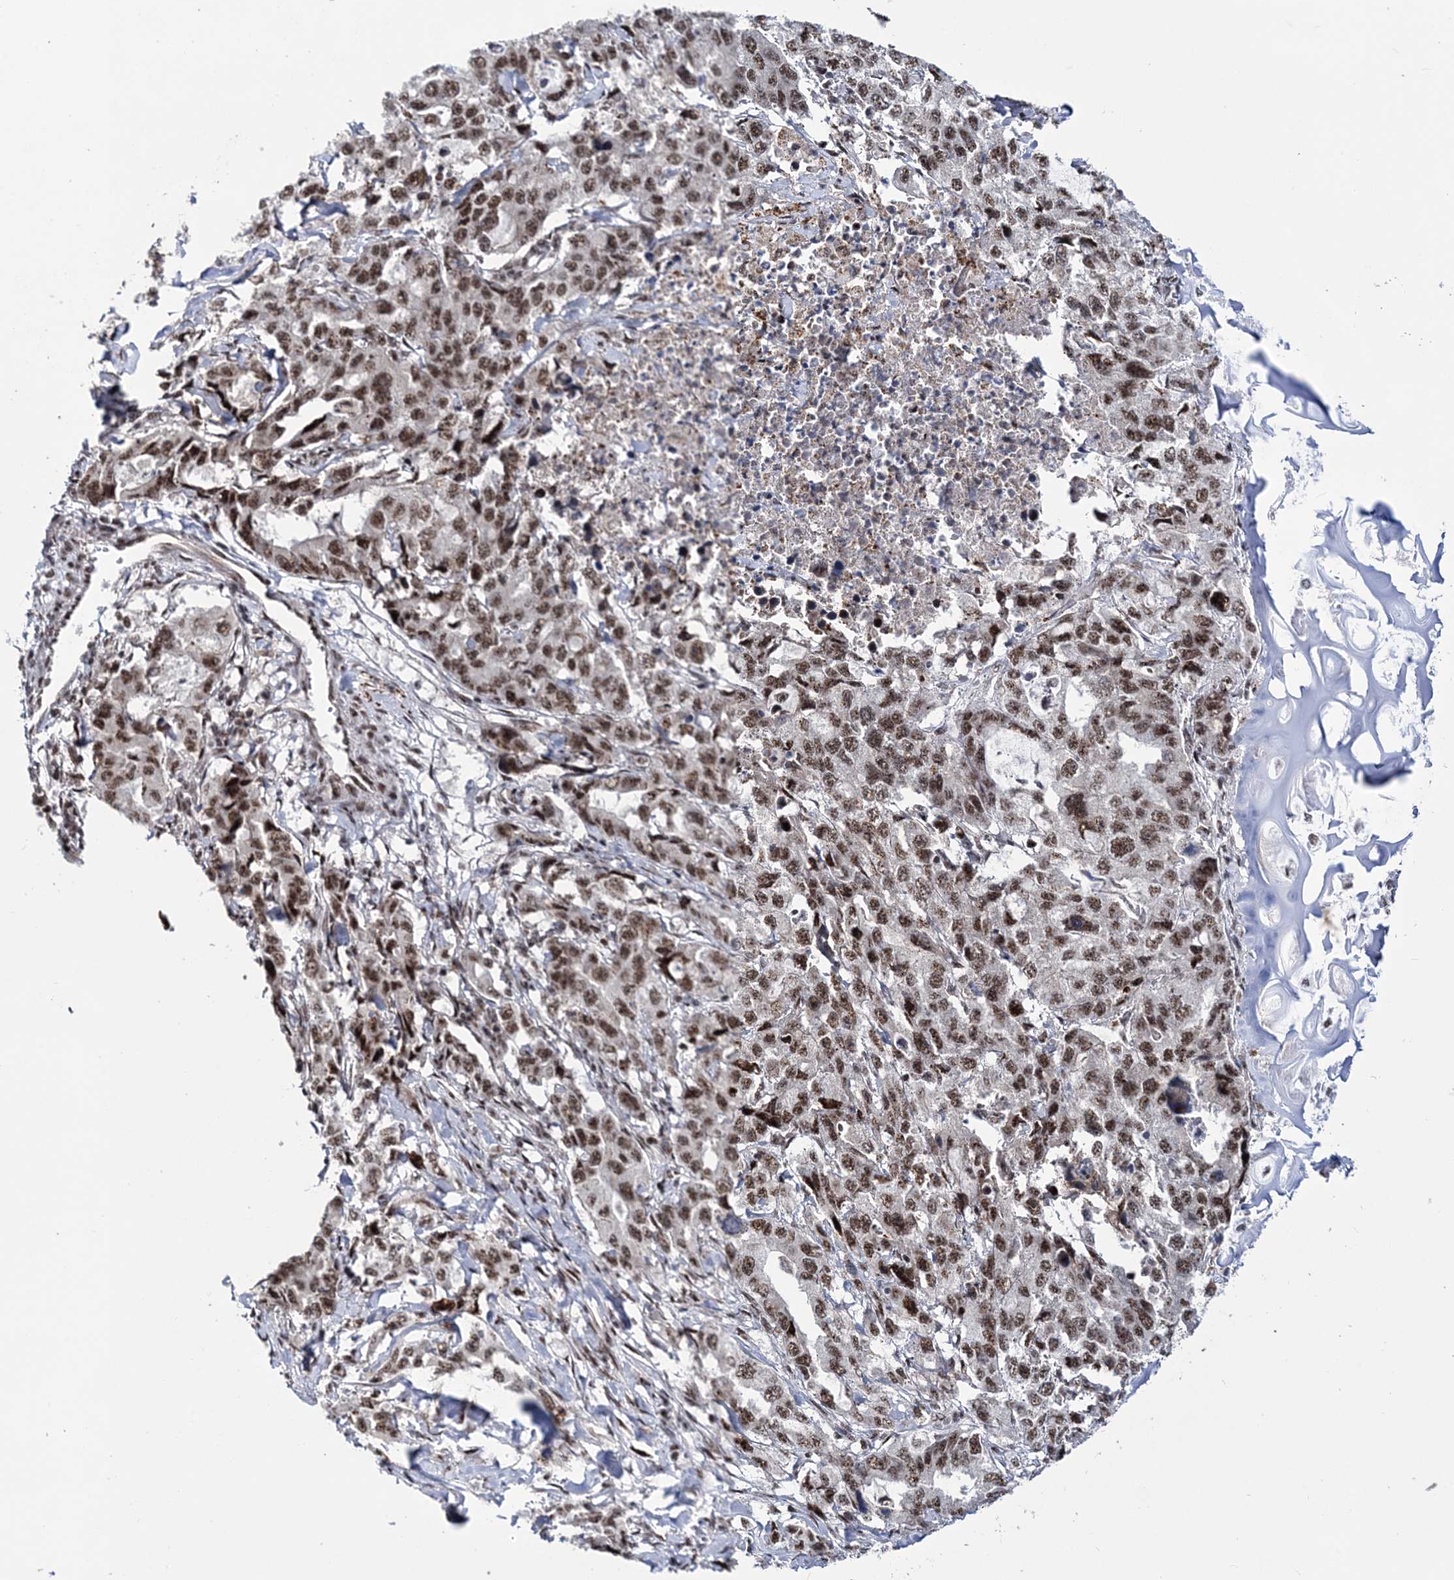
{"staining": {"intensity": "moderate", "quantity": ">75%", "location": "nuclear"}, "tissue": "lung cancer", "cell_type": "Tumor cells", "image_type": "cancer", "snomed": [{"axis": "morphology", "description": "Adenocarcinoma, NOS"}, {"axis": "topography", "description": "Lung"}], "caption": "There is medium levels of moderate nuclear positivity in tumor cells of lung adenocarcinoma, as demonstrated by immunohistochemical staining (brown color).", "gene": "TATDN2", "patient": {"sex": "female", "age": 51}}